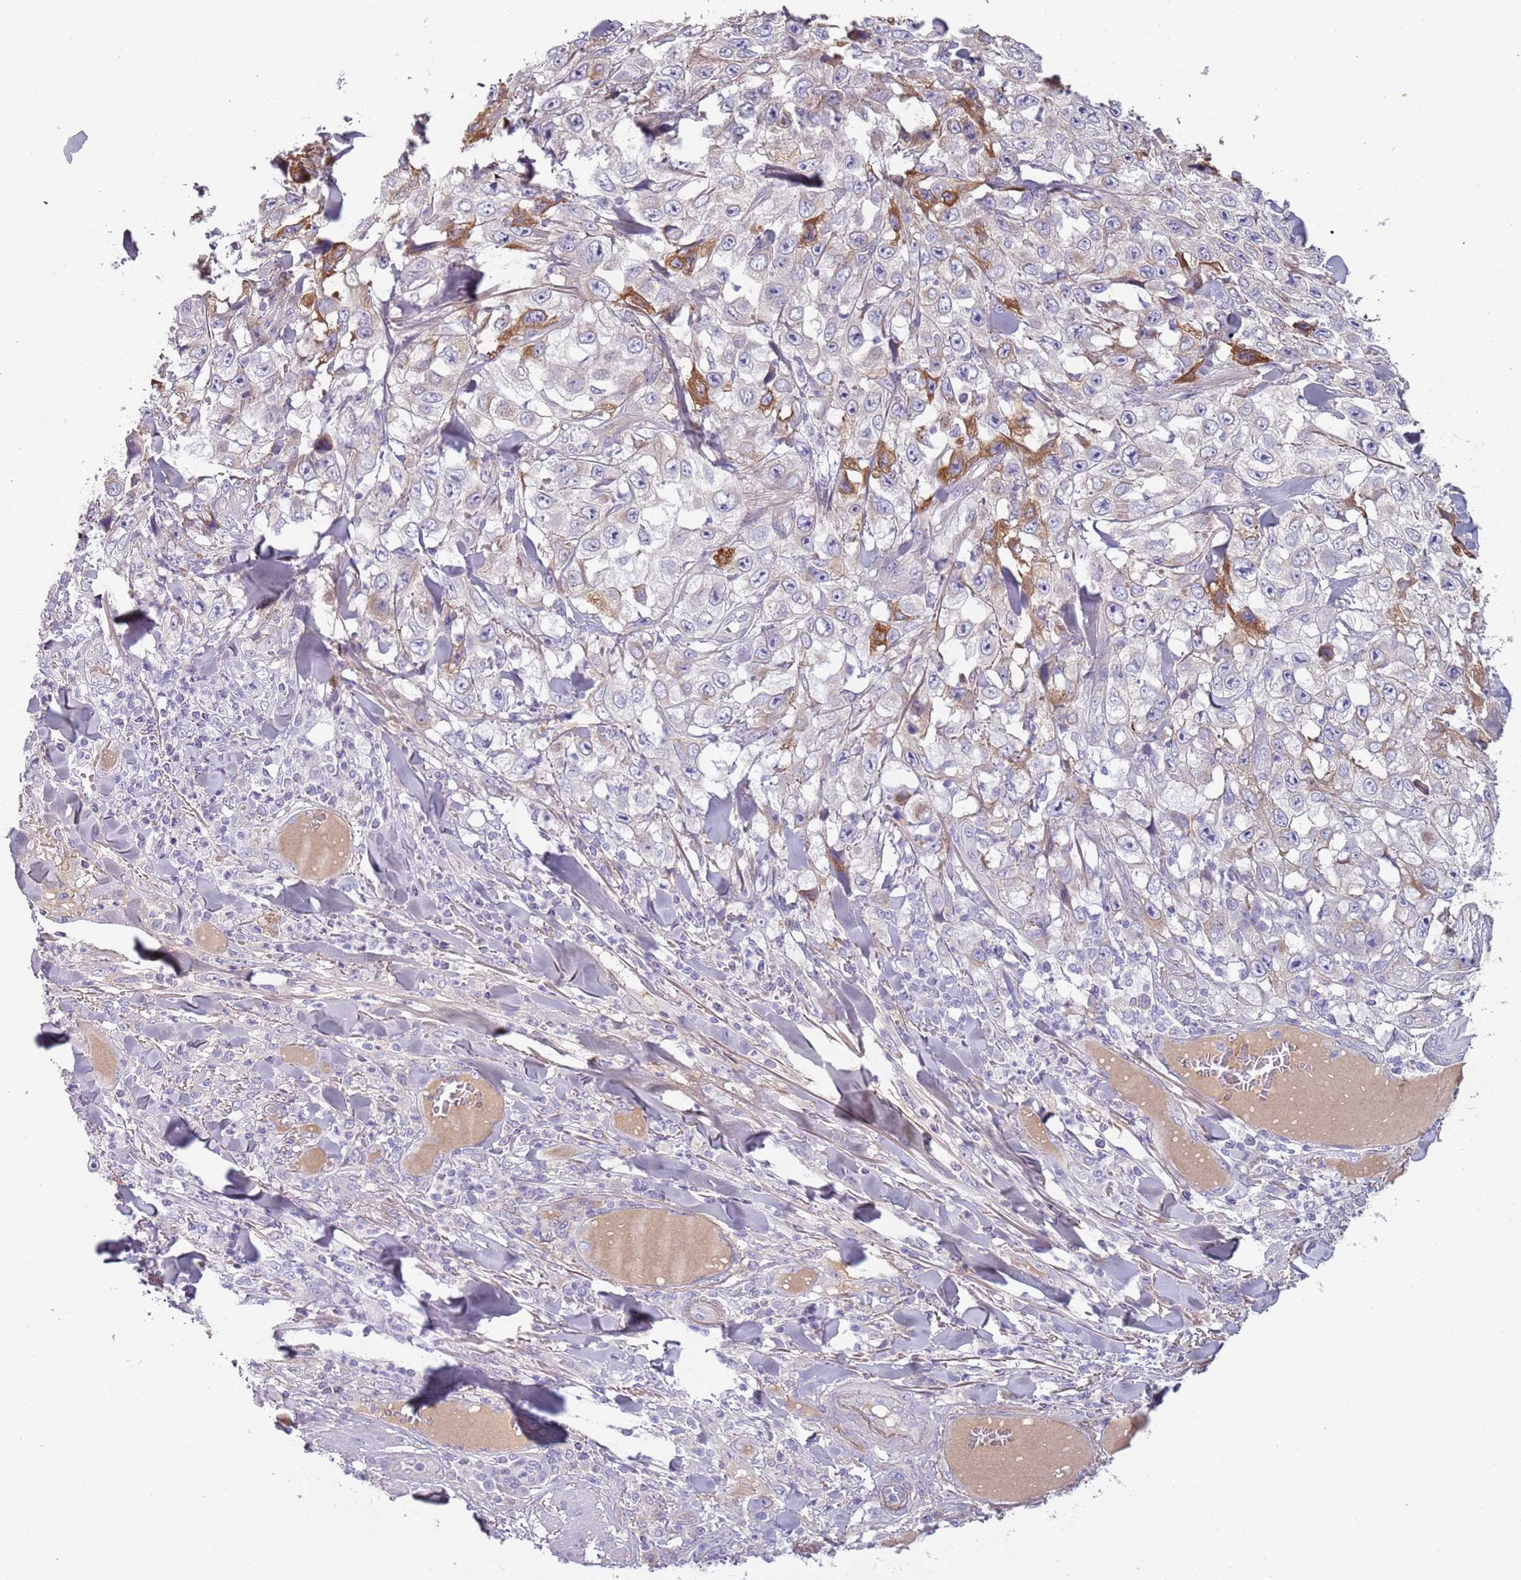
{"staining": {"intensity": "moderate", "quantity": "<25%", "location": "cytoplasmic/membranous"}, "tissue": "skin cancer", "cell_type": "Tumor cells", "image_type": "cancer", "snomed": [{"axis": "morphology", "description": "Squamous cell carcinoma, NOS"}, {"axis": "topography", "description": "Skin"}], "caption": "A brown stain highlights moderate cytoplasmic/membranous staining of a protein in human skin squamous cell carcinoma tumor cells.", "gene": "TNFRSF6B", "patient": {"sex": "male", "age": 82}}